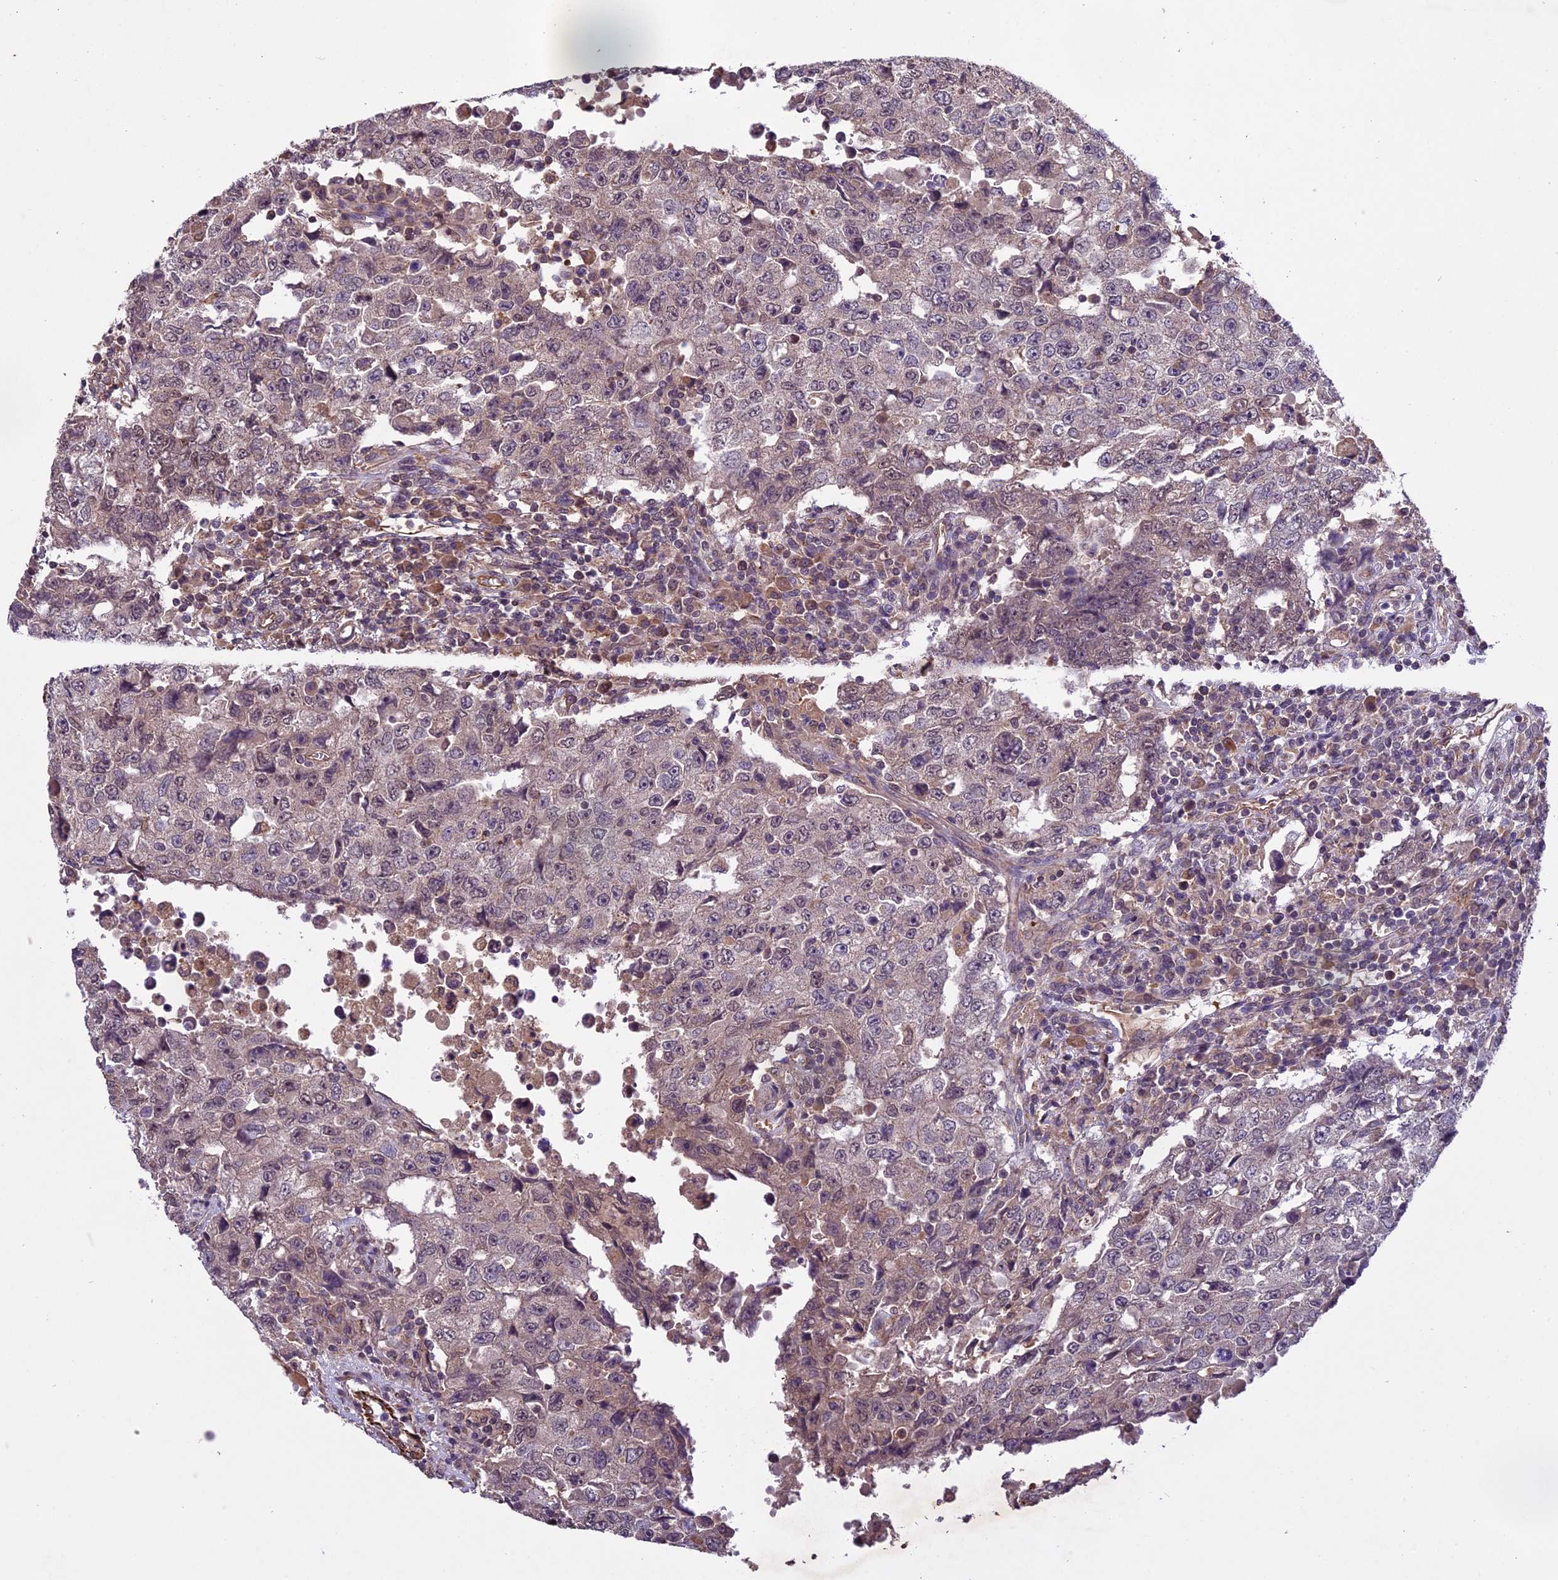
{"staining": {"intensity": "weak", "quantity": "<25%", "location": "cytoplasmic/membranous"}, "tissue": "testis cancer", "cell_type": "Tumor cells", "image_type": "cancer", "snomed": [{"axis": "morphology", "description": "Carcinoma, Embryonal, NOS"}, {"axis": "topography", "description": "Testis"}], "caption": "An immunohistochemistry (IHC) image of embryonal carcinoma (testis) is shown. There is no staining in tumor cells of embryonal carcinoma (testis).", "gene": "C3orf70", "patient": {"sex": "male", "age": 26}}